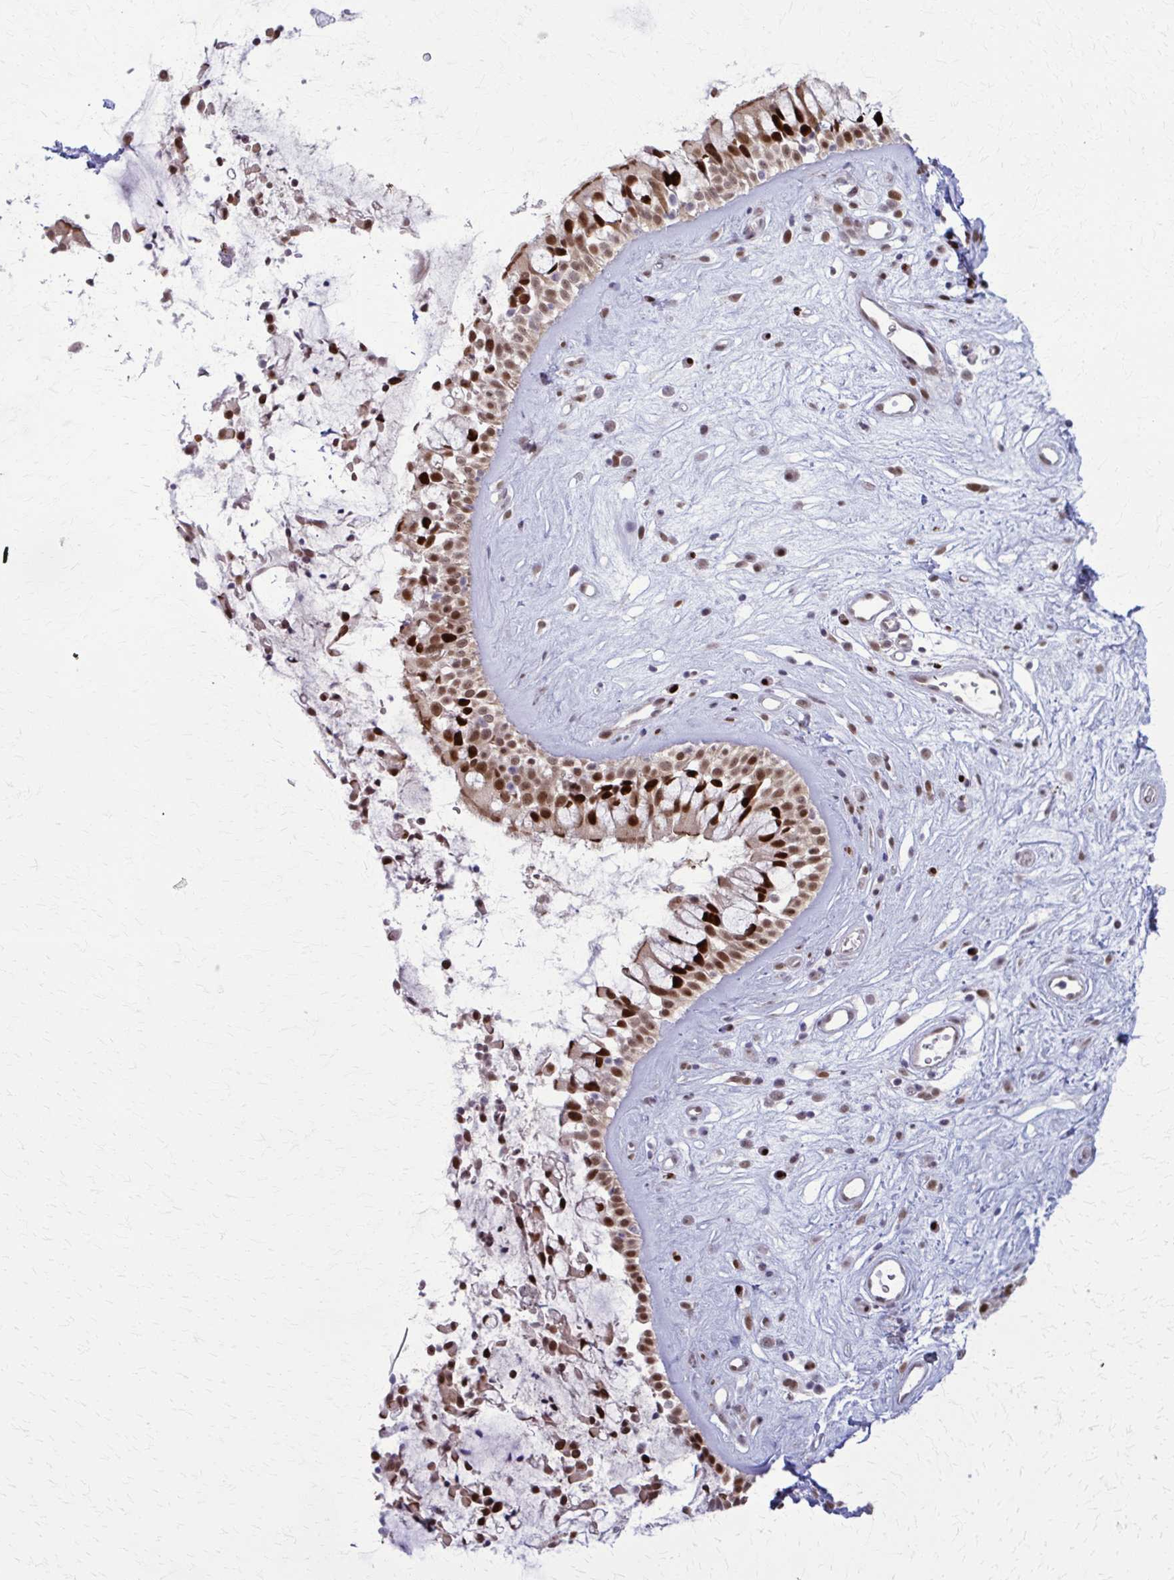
{"staining": {"intensity": "moderate", "quantity": ">75%", "location": "cytoplasmic/membranous,nuclear"}, "tissue": "nasopharynx", "cell_type": "Respiratory epithelial cells", "image_type": "normal", "snomed": [{"axis": "morphology", "description": "Normal tissue, NOS"}, {"axis": "topography", "description": "Nasopharynx"}], "caption": "Immunohistochemical staining of benign nasopharynx shows medium levels of moderate cytoplasmic/membranous,nuclear positivity in approximately >75% of respiratory epithelial cells. (DAB (3,3'-diaminobenzidine) IHC, brown staining for protein, blue staining for nuclei).", "gene": "ZNF559", "patient": {"sex": "male", "age": 32}}